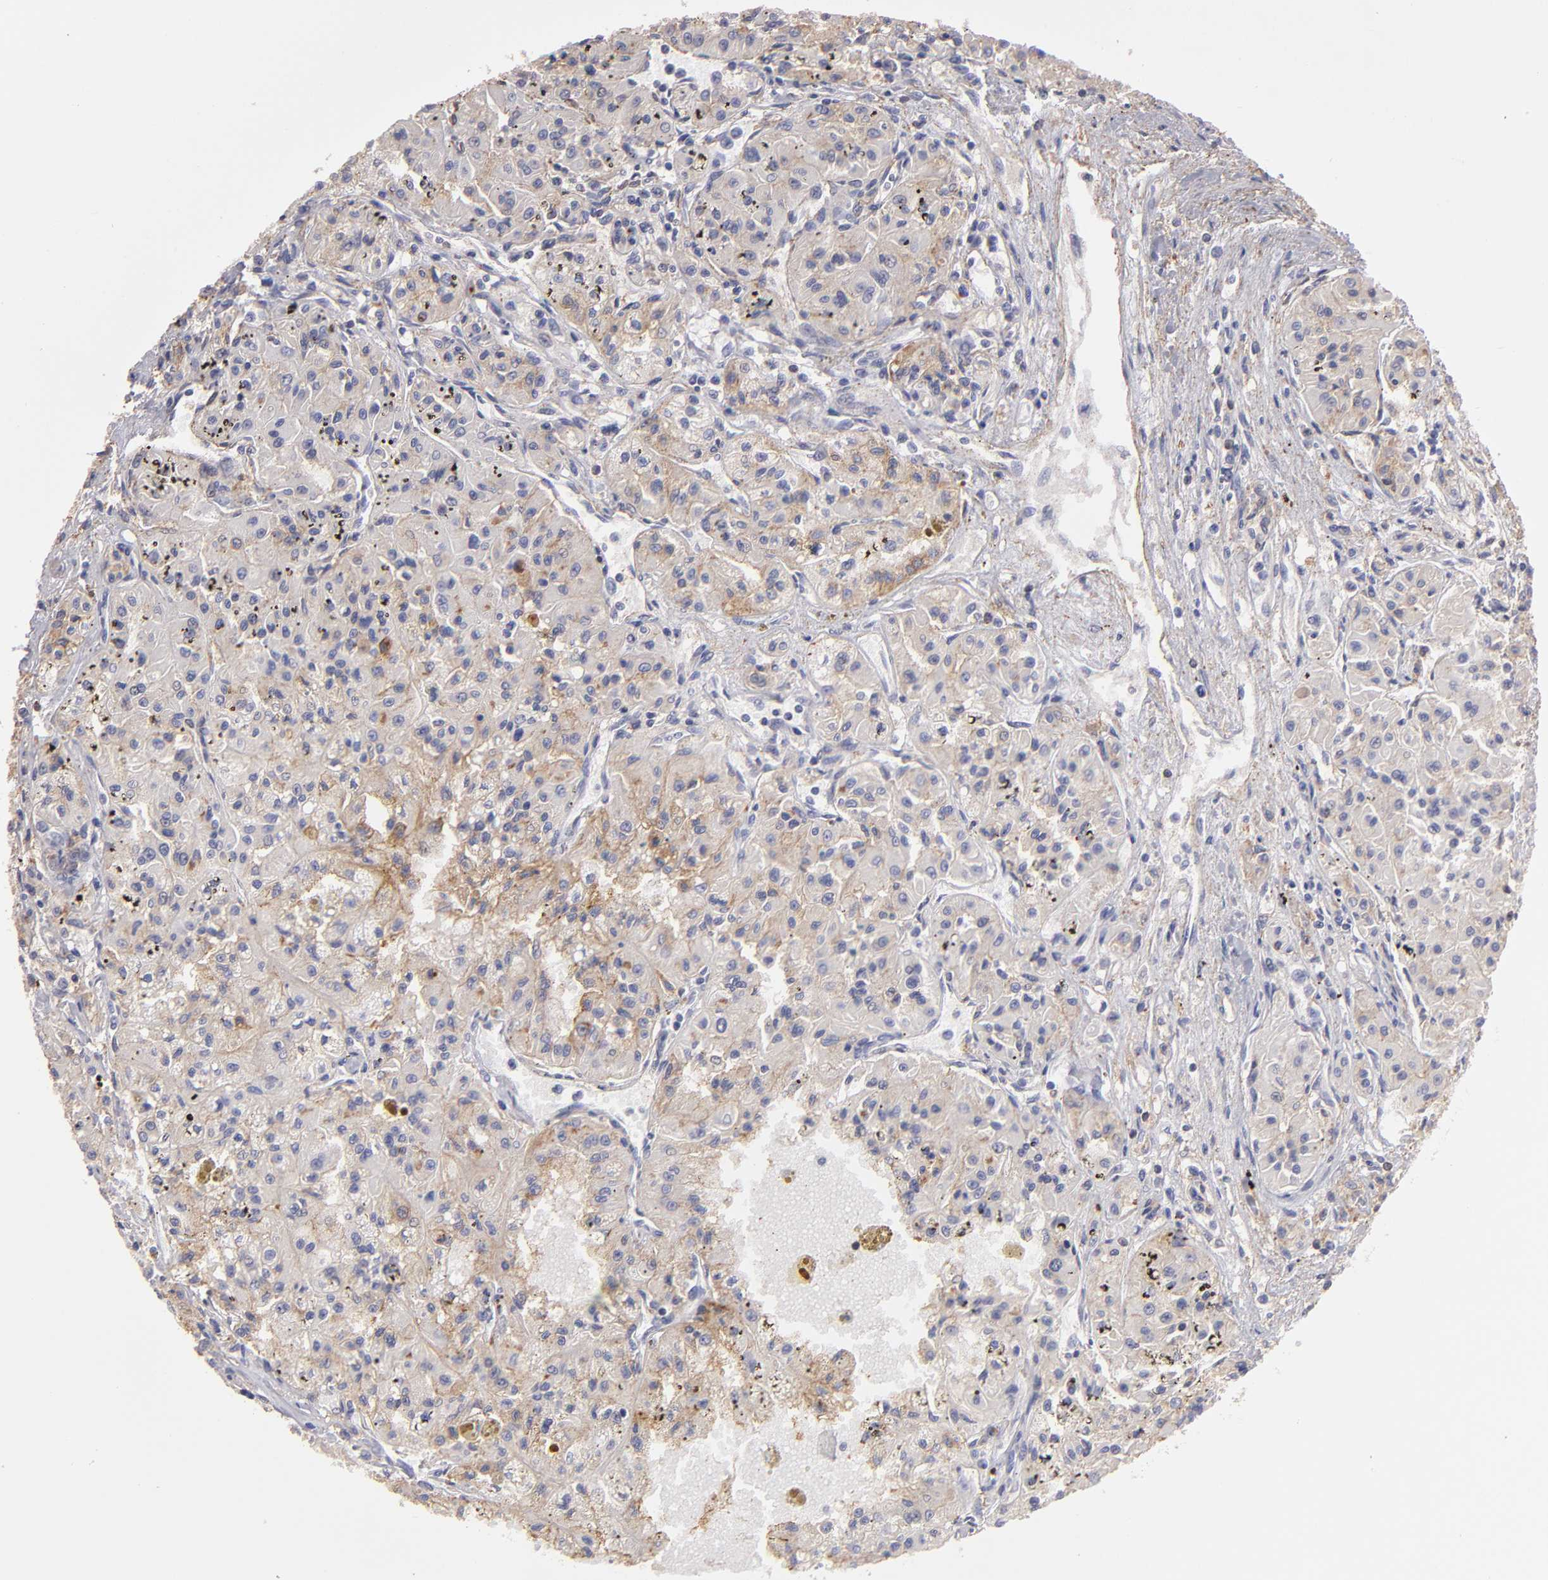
{"staining": {"intensity": "moderate", "quantity": ">75%", "location": "cytoplasmic/membranous"}, "tissue": "renal cancer", "cell_type": "Tumor cells", "image_type": "cancer", "snomed": [{"axis": "morphology", "description": "Adenocarcinoma, NOS"}, {"axis": "topography", "description": "Kidney"}], "caption": "Brown immunohistochemical staining in human renal cancer reveals moderate cytoplasmic/membranous staining in approximately >75% of tumor cells.", "gene": "ABCB1", "patient": {"sex": "male", "age": 78}}